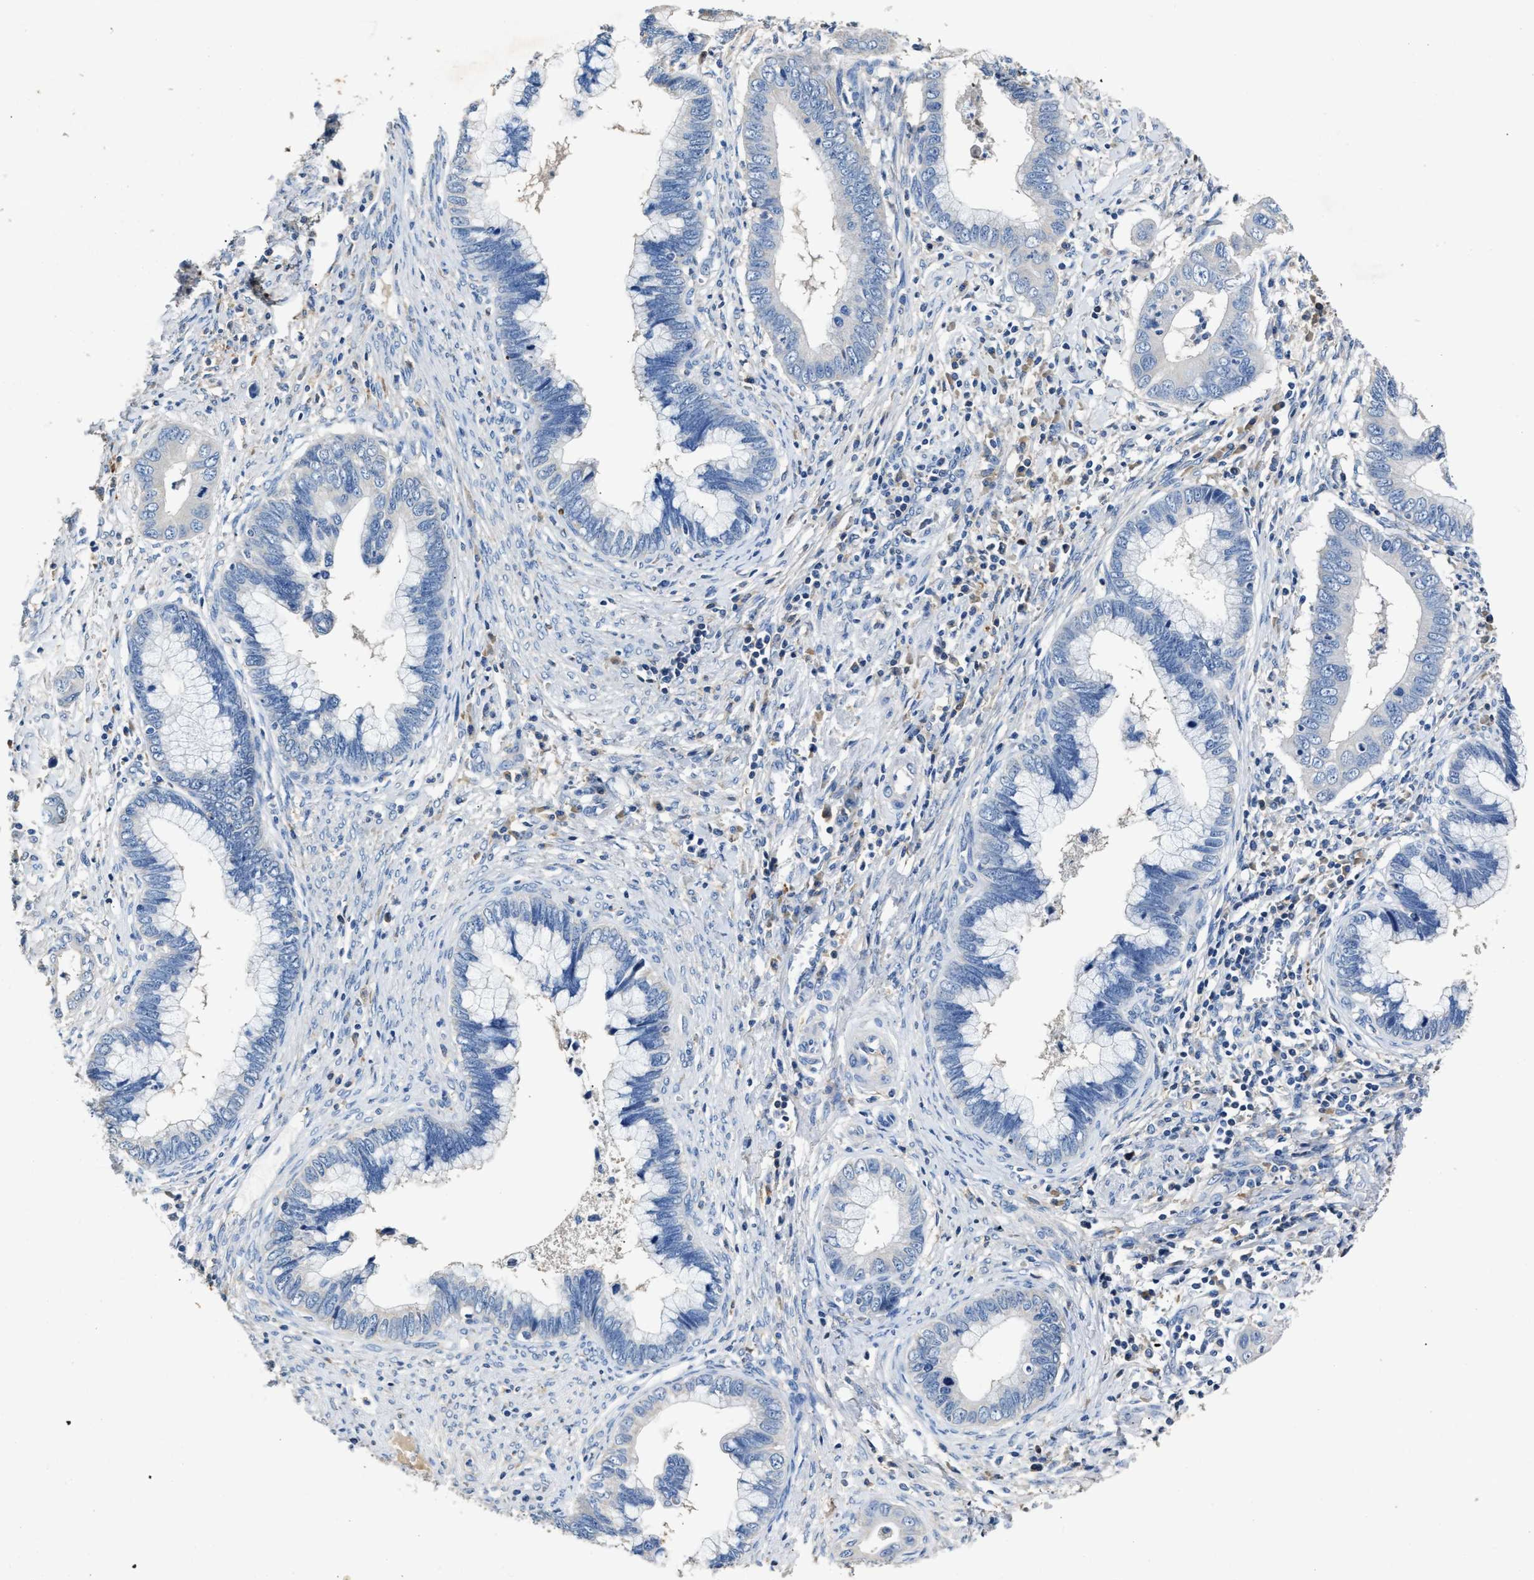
{"staining": {"intensity": "negative", "quantity": "none", "location": "none"}, "tissue": "cervical cancer", "cell_type": "Tumor cells", "image_type": "cancer", "snomed": [{"axis": "morphology", "description": "Adenocarcinoma, NOS"}, {"axis": "topography", "description": "Cervix"}], "caption": "Tumor cells show no significant protein expression in cervical cancer (adenocarcinoma).", "gene": "SLCO2B1", "patient": {"sex": "female", "age": 44}}